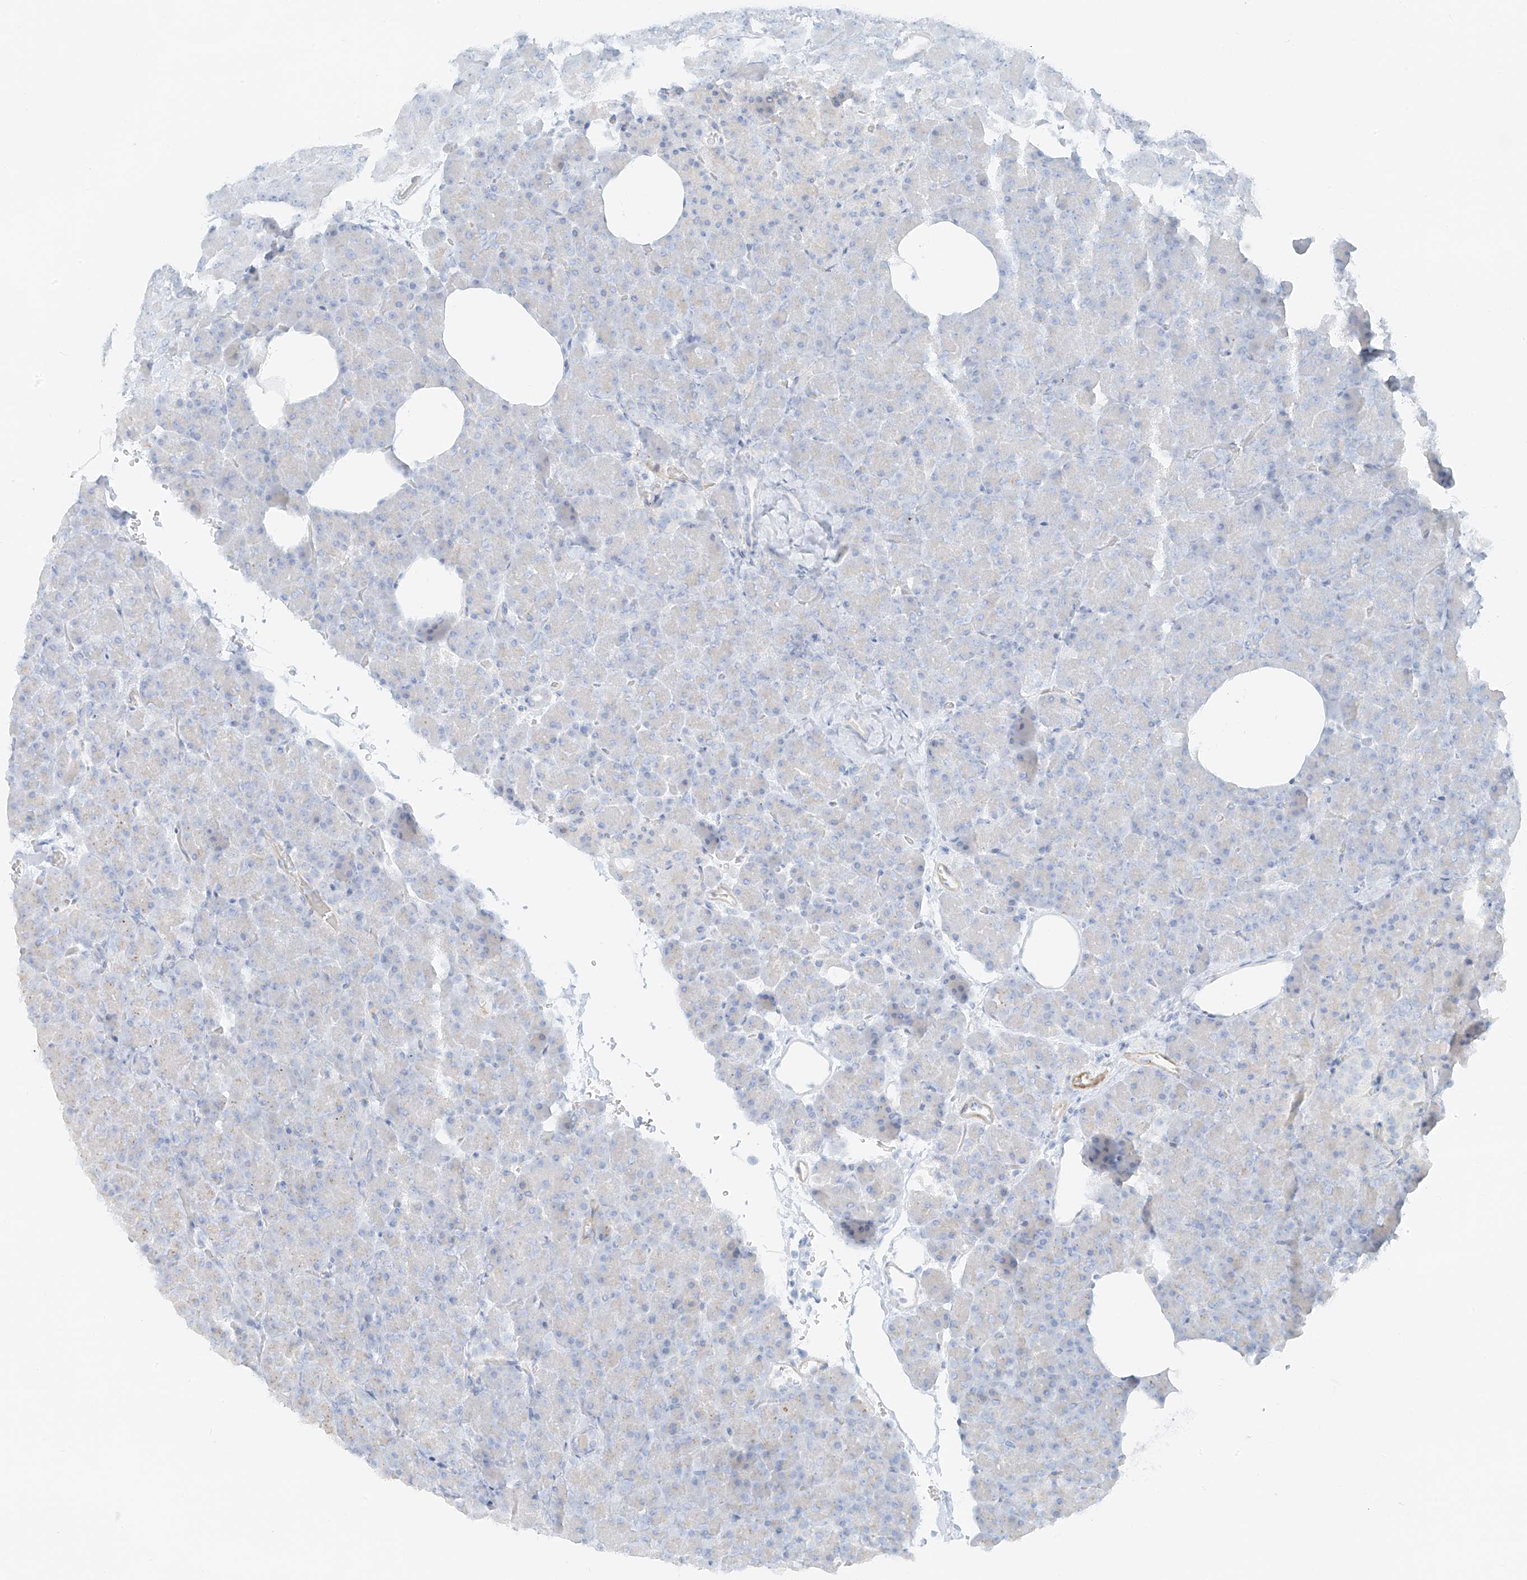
{"staining": {"intensity": "negative", "quantity": "none", "location": "none"}, "tissue": "pancreas", "cell_type": "Exocrine glandular cells", "image_type": "normal", "snomed": [{"axis": "morphology", "description": "Normal tissue, NOS"}, {"axis": "morphology", "description": "Carcinoid, malignant, NOS"}, {"axis": "topography", "description": "Pancreas"}], "caption": "Pancreas stained for a protein using IHC displays no positivity exocrine glandular cells.", "gene": "SMCP", "patient": {"sex": "female", "age": 35}}